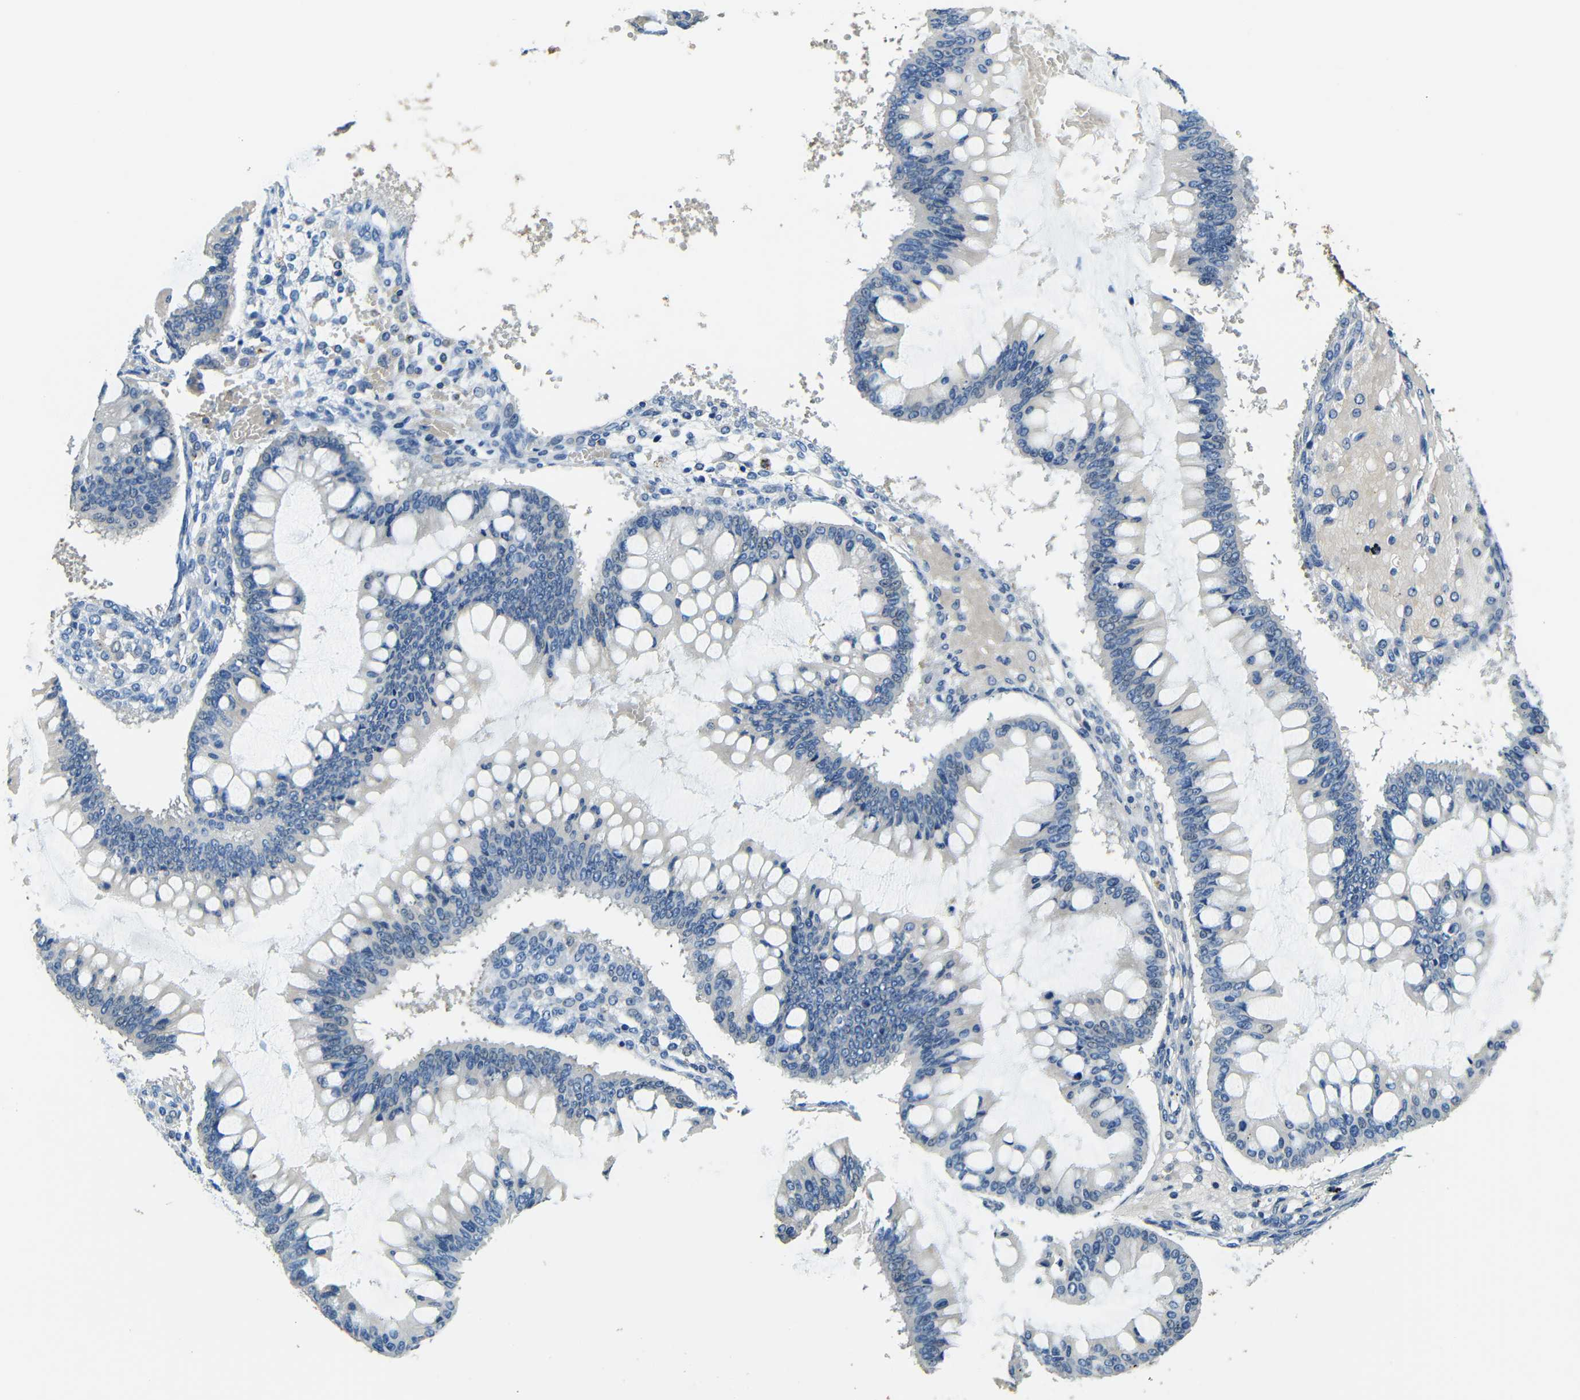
{"staining": {"intensity": "negative", "quantity": "none", "location": "none"}, "tissue": "ovarian cancer", "cell_type": "Tumor cells", "image_type": "cancer", "snomed": [{"axis": "morphology", "description": "Cystadenocarcinoma, mucinous, NOS"}, {"axis": "topography", "description": "Ovary"}], "caption": "High power microscopy histopathology image of an immunohistochemistry histopathology image of mucinous cystadenocarcinoma (ovarian), revealing no significant expression in tumor cells. (DAB immunohistochemistry (IHC) visualized using brightfield microscopy, high magnification).", "gene": "FMO5", "patient": {"sex": "female", "age": 73}}